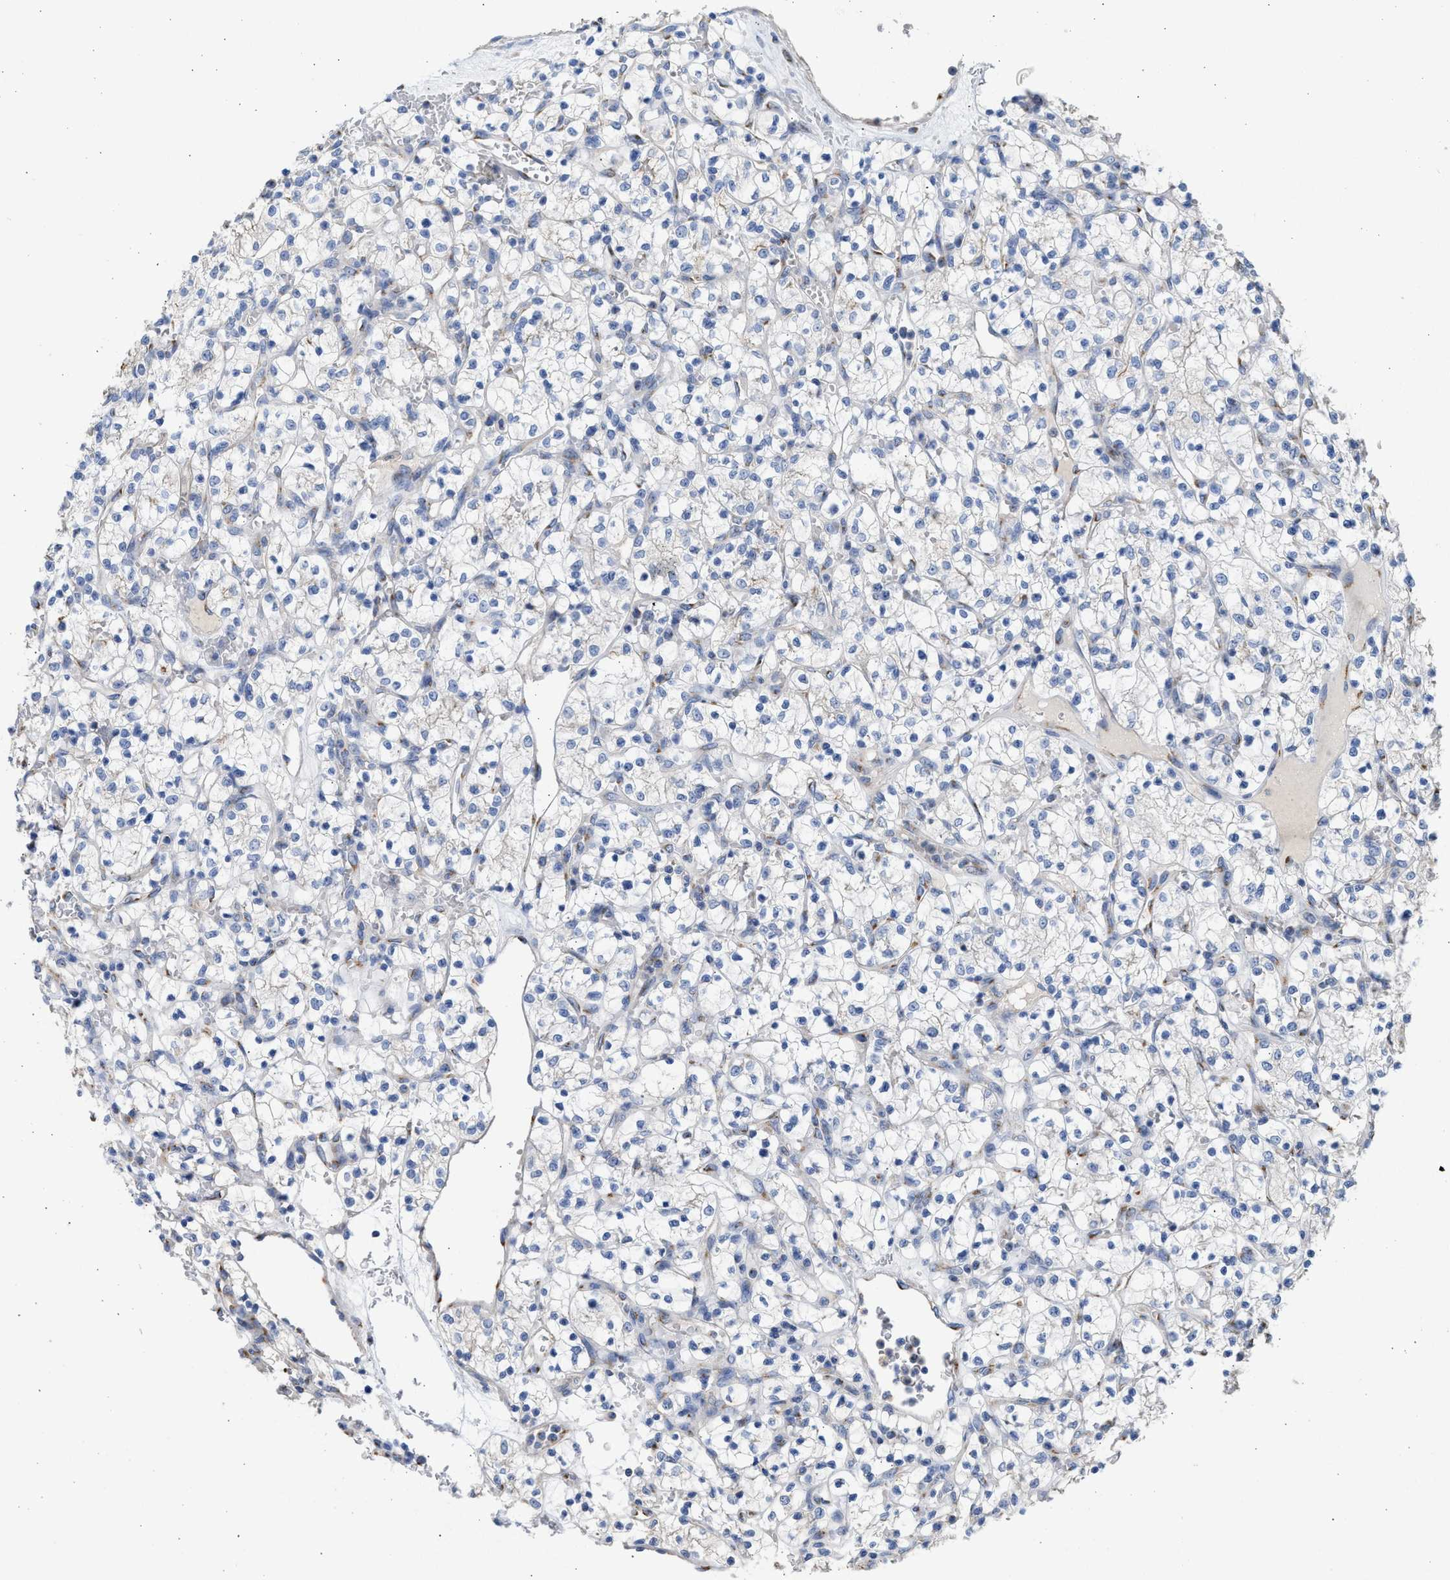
{"staining": {"intensity": "negative", "quantity": "none", "location": "none"}, "tissue": "renal cancer", "cell_type": "Tumor cells", "image_type": "cancer", "snomed": [{"axis": "morphology", "description": "Adenocarcinoma, NOS"}, {"axis": "topography", "description": "Kidney"}], "caption": "An IHC histopathology image of renal cancer is shown. There is no staining in tumor cells of renal cancer. (DAB (3,3'-diaminobenzidine) IHC, high magnification).", "gene": "IPO8", "patient": {"sex": "female", "age": 69}}